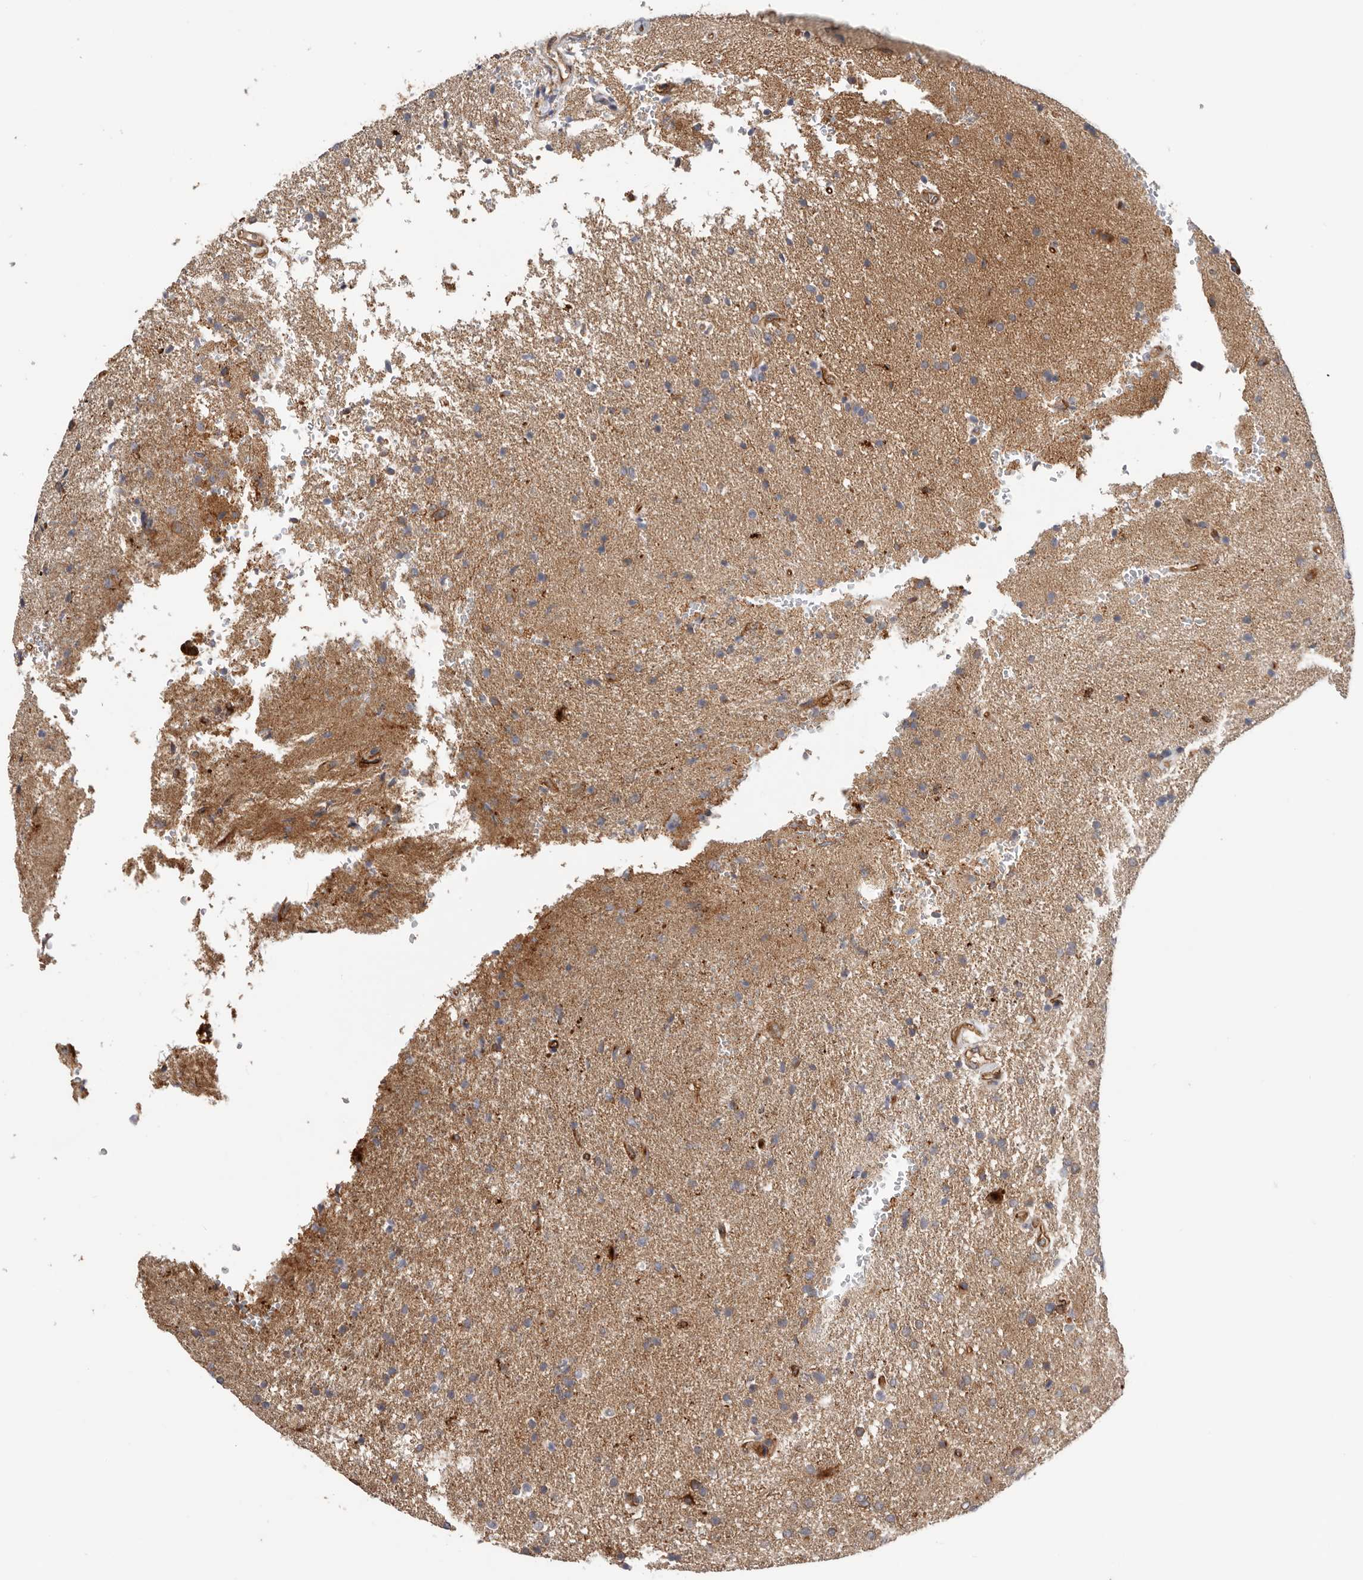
{"staining": {"intensity": "moderate", "quantity": ">75%", "location": "cytoplasmic/membranous"}, "tissue": "glioma", "cell_type": "Tumor cells", "image_type": "cancer", "snomed": [{"axis": "morphology", "description": "Glioma, malignant, High grade"}, {"axis": "topography", "description": "Brain"}], "caption": "Glioma stained with a brown dye shows moderate cytoplasmic/membranous positive staining in about >75% of tumor cells.", "gene": "TFRC", "patient": {"sex": "male", "age": 72}}